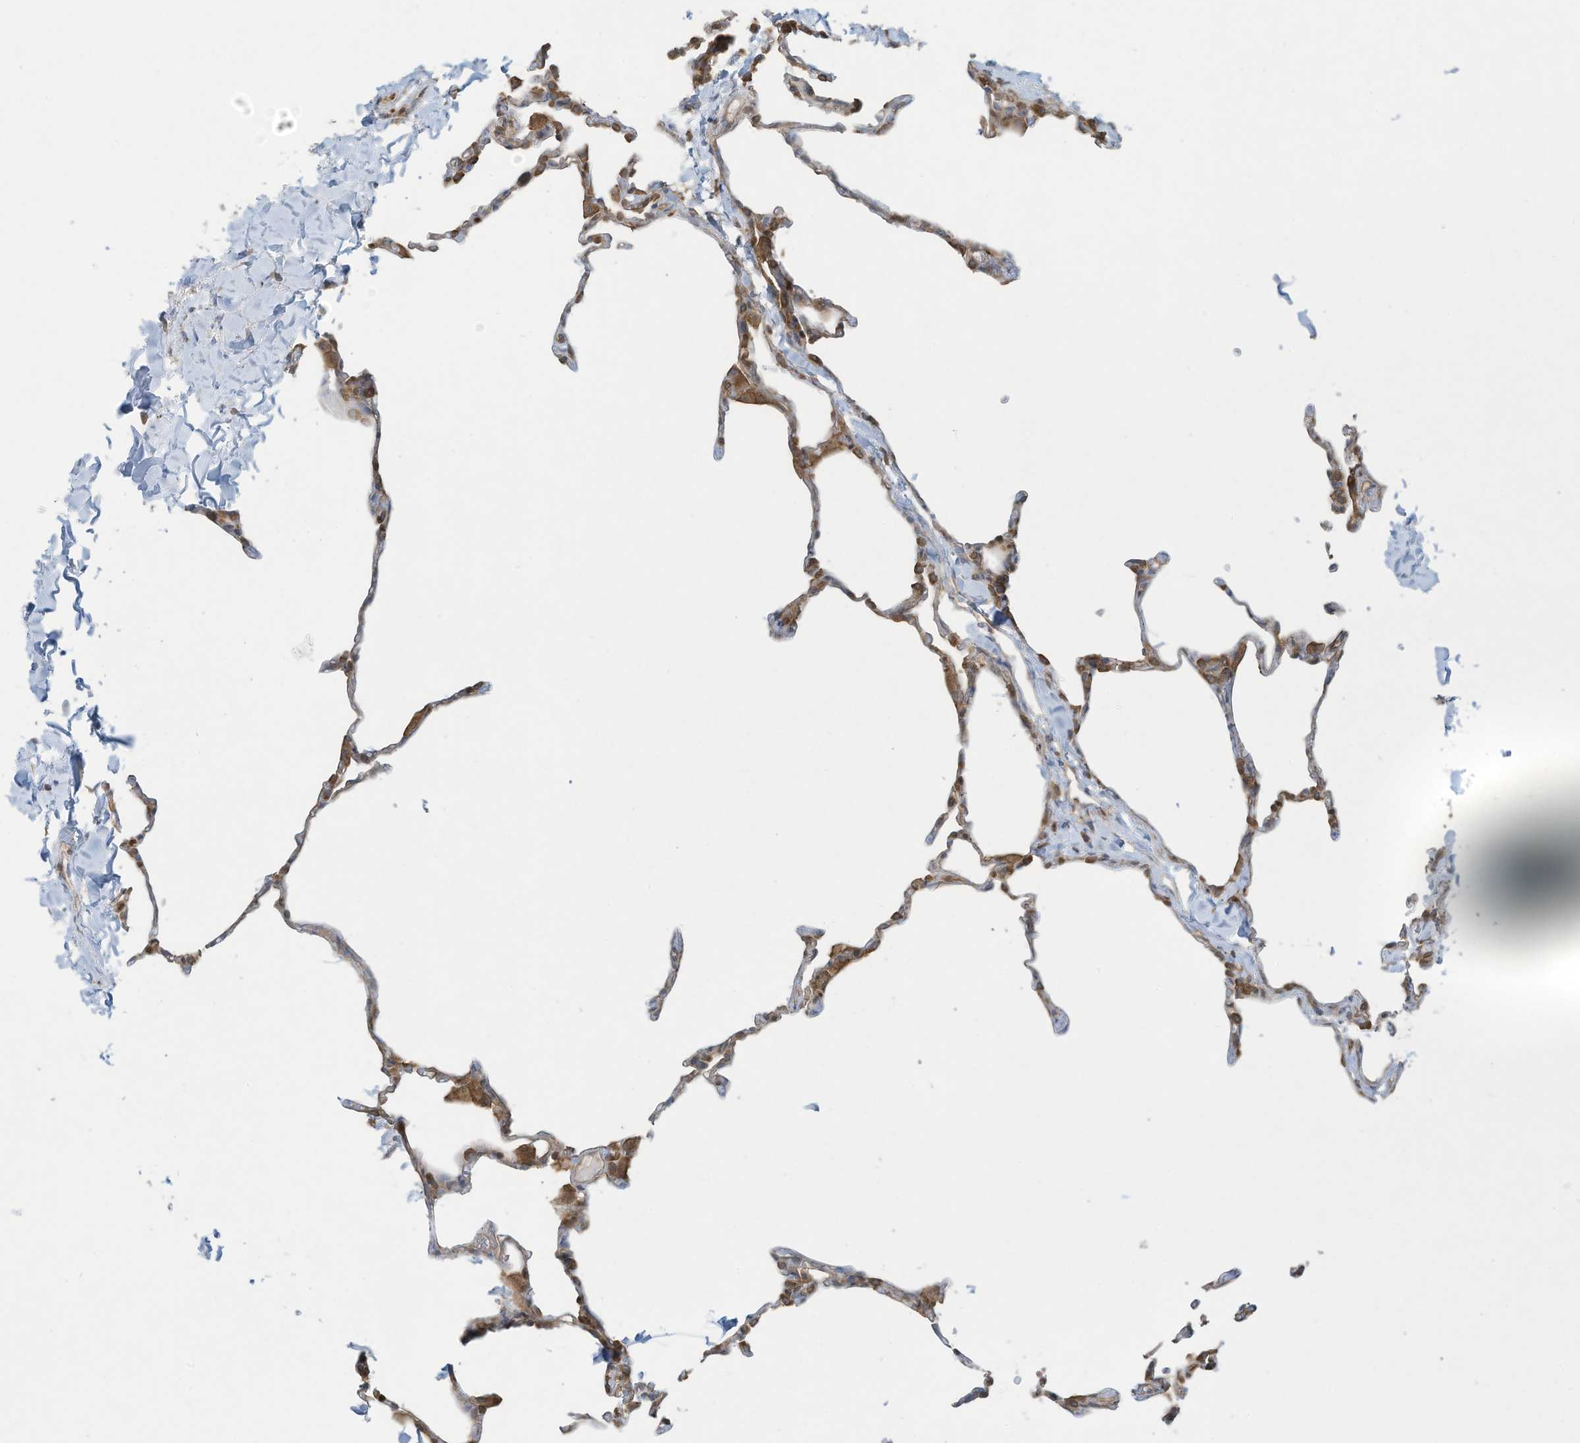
{"staining": {"intensity": "weak", "quantity": "<25%", "location": "cytoplasmic/membranous"}, "tissue": "lung", "cell_type": "Alveolar cells", "image_type": "normal", "snomed": [{"axis": "morphology", "description": "Normal tissue, NOS"}, {"axis": "topography", "description": "Lung"}], "caption": "Immunohistochemical staining of unremarkable lung exhibits no significant expression in alveolar cells. (DAB (3,3'-diaminobenzidine) IHC visualized using brightfield microscopy, high magnification).", "gene": "OLA1", "patient": {"sex": "male", "age": 20}}